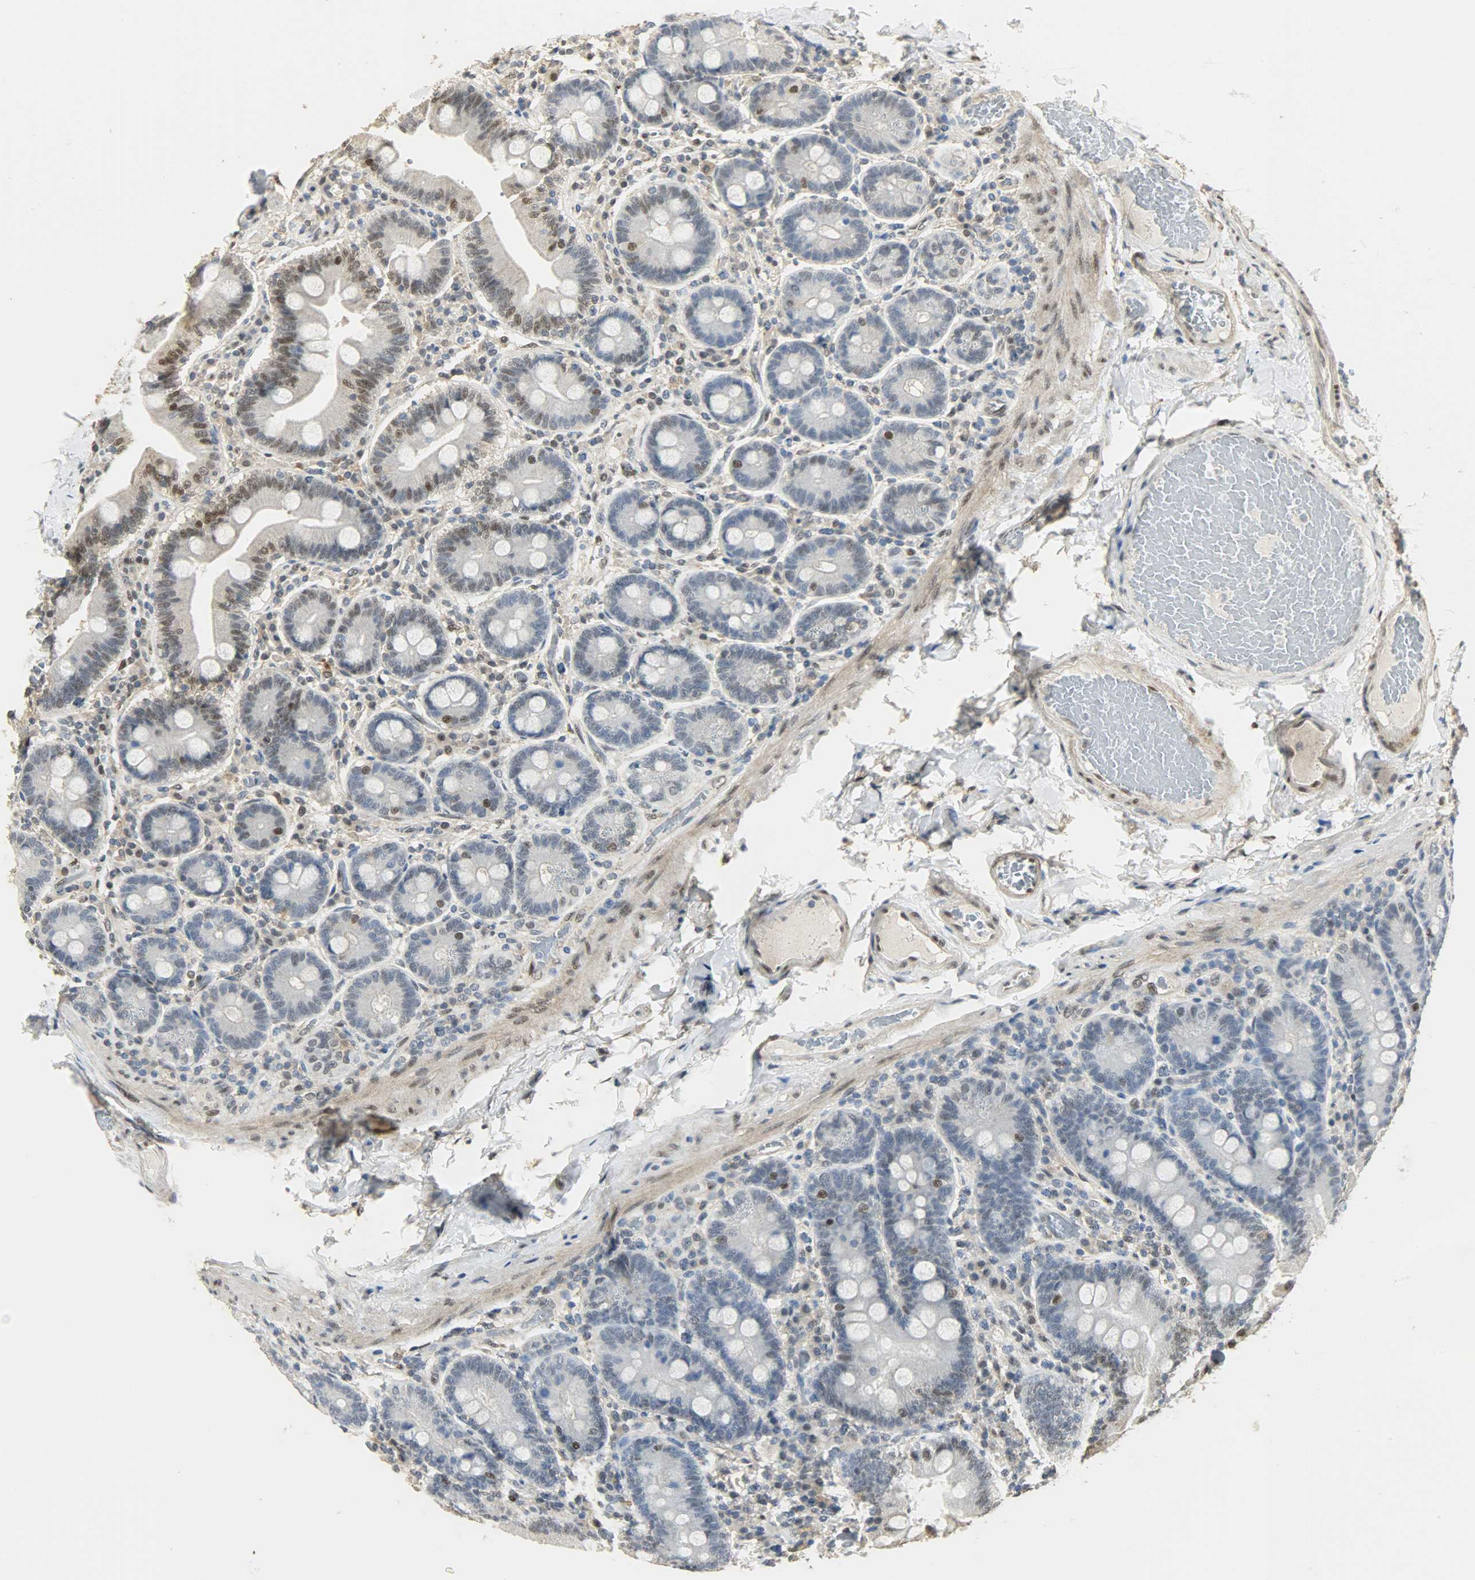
{"staining": {"intensity": "moderate", "quantity": "25%-75%", "location": "nuclear"}, "tissue": "duodenum", "cell_type": "Glandular cells", "image_type": "normal", "snomed": [{"axis": "morphology", "description": "Normal tissue, NOS"}, {"axis": "topography", "description": "Duodenum"}], "caption": "Unremarkable duodenum reveals moderate nuclear positivity in approximately 25%-75% of glandular cells, visualized by immunohistochemistry.", "gene": "NPEPL1", "patient": {"sex": "male", "age": 66}}